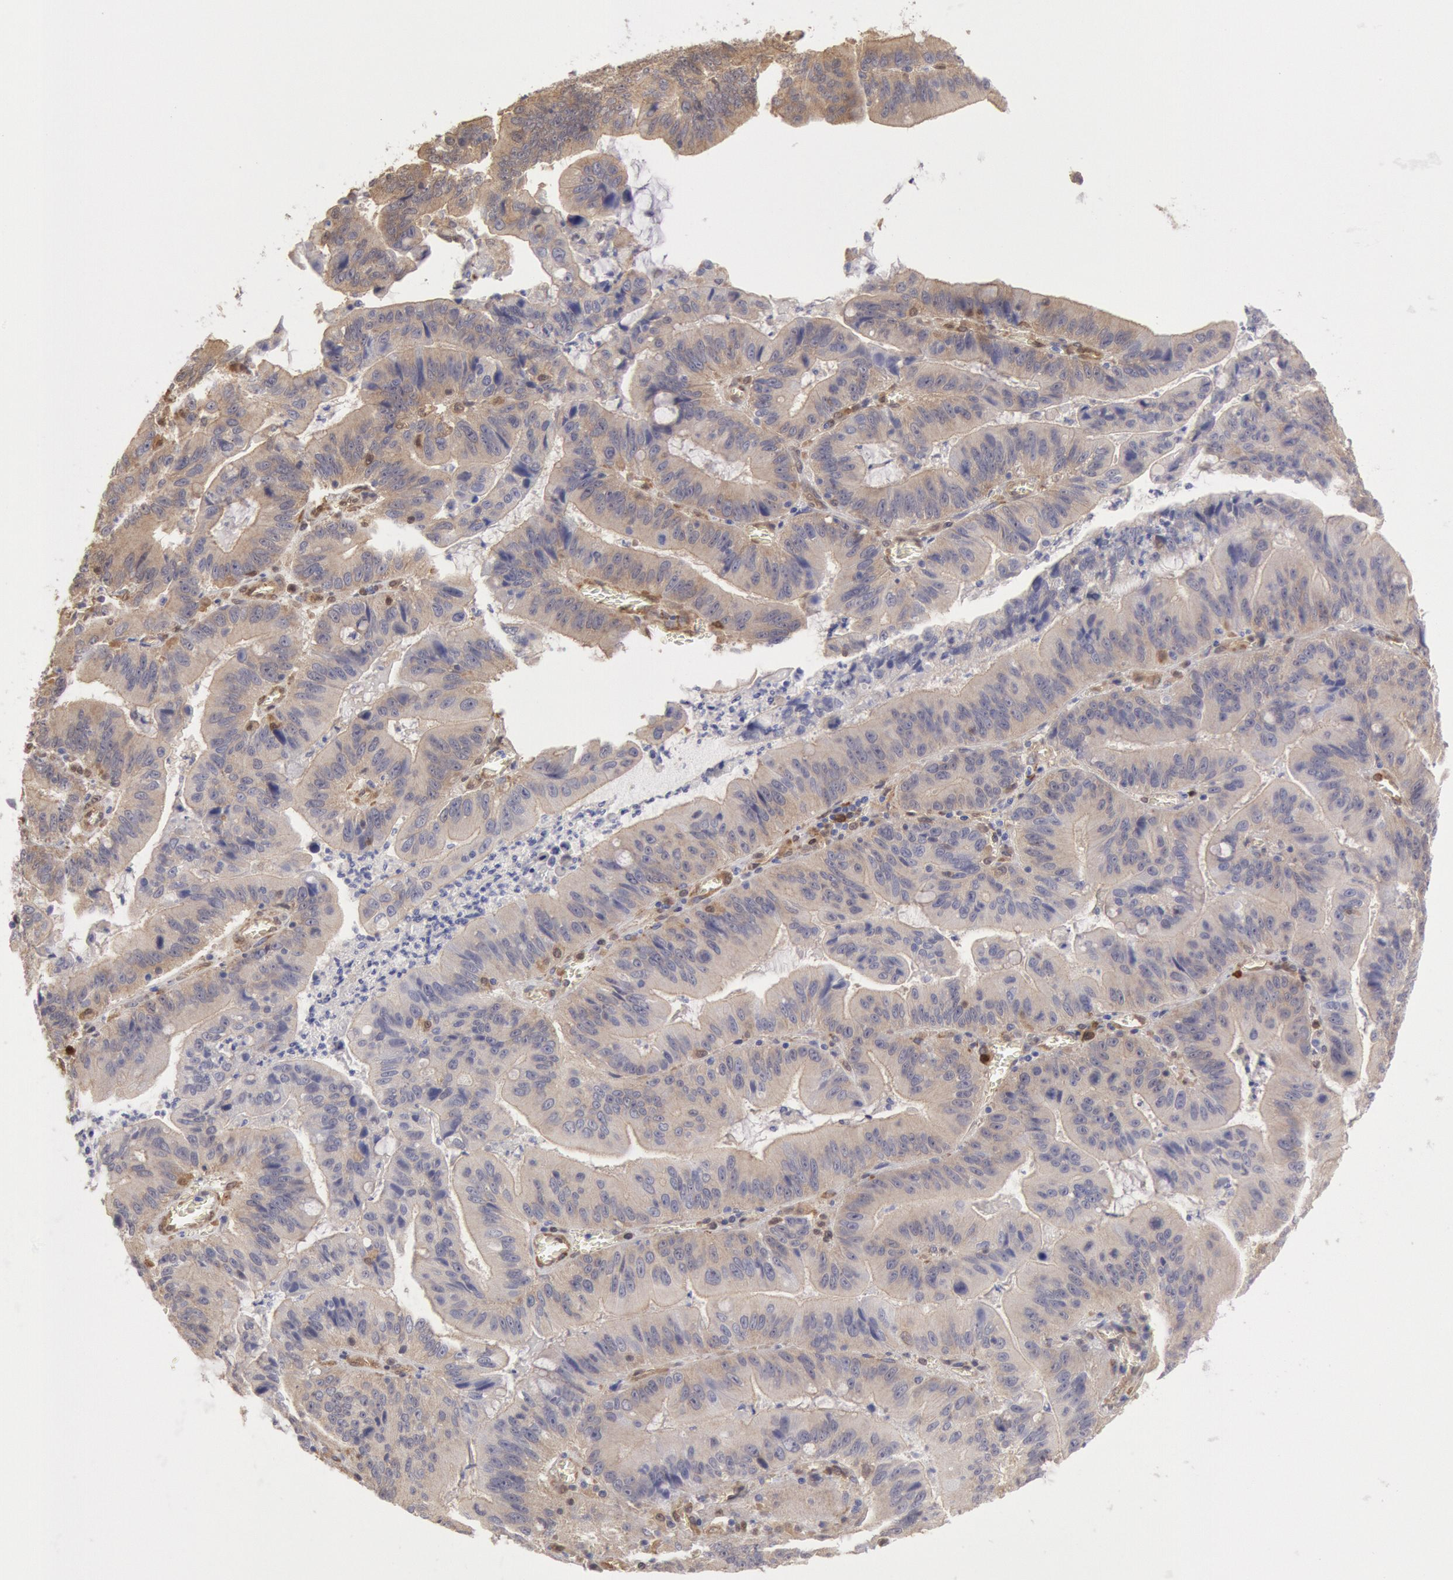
{"staining": {"intensity": "negative", "quantity": "none", "location": "none"}, "tissue": "stomach cancer", "cell_type": "Tumor cells", "image_type": "cancer", "snomed": [{"axis": "morphology", "description": "Adenocarcinoma, NOS"}, {"axis": "topography", "description": "Stomach, upper"}], "caption": "A high-resolution image shows IHC staining of stomach cancer (adenocarcinoma), which displays no significant staining in tumor cells.", "gene": "CCDC50", "patient": {"sex": "male", "age": 63}}